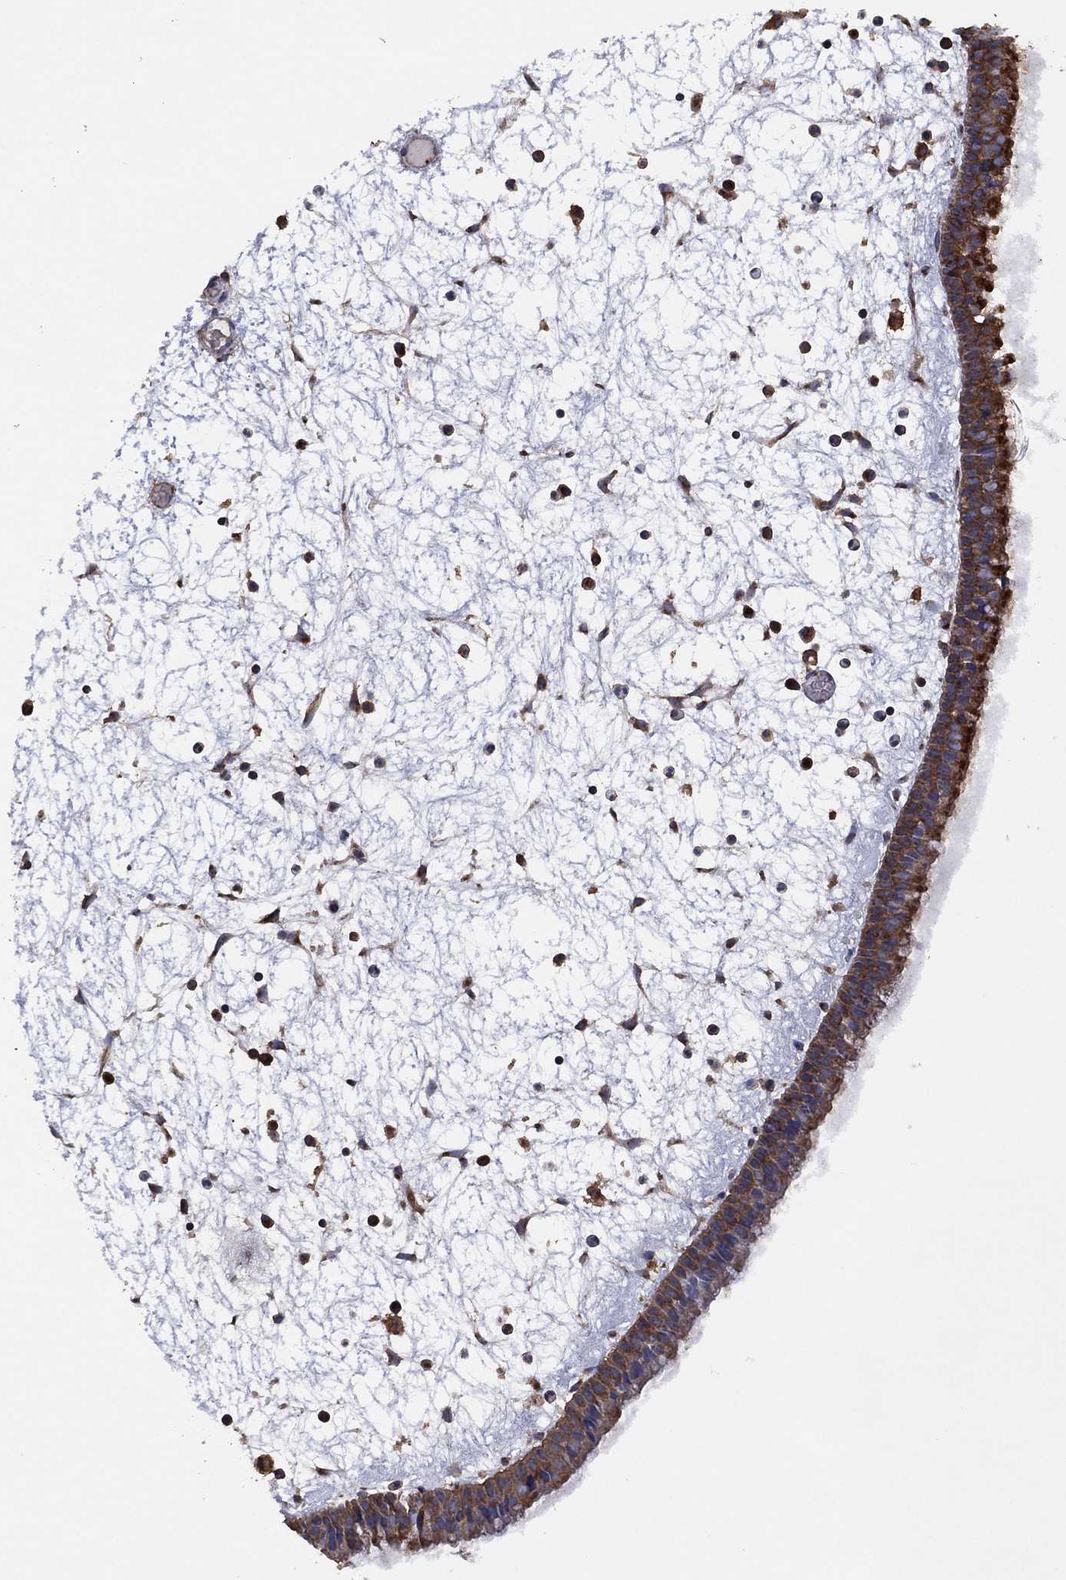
{"staining": {"intensity": "strong", "quantity": "<25%", "location": "cytoplasmic/membranous"}, "tissue": "nasopharynx", "cell_type": "Respiratory epithelial cells", "image_type": "normal", "snomed": [{"axis": "morphology", "description": "Normal tissue, NOS"}, {"axis": "topography", "description": "Nasopharynx"}], "caption": "Protein expression analysis of normal nasopharynx demonstrates strong cytoplasmic/membranous positivity in approximately <25% of respiratory epithelial cells.", "gene": "LIMD1", "patient": {"sex": "male", "age": 58}}